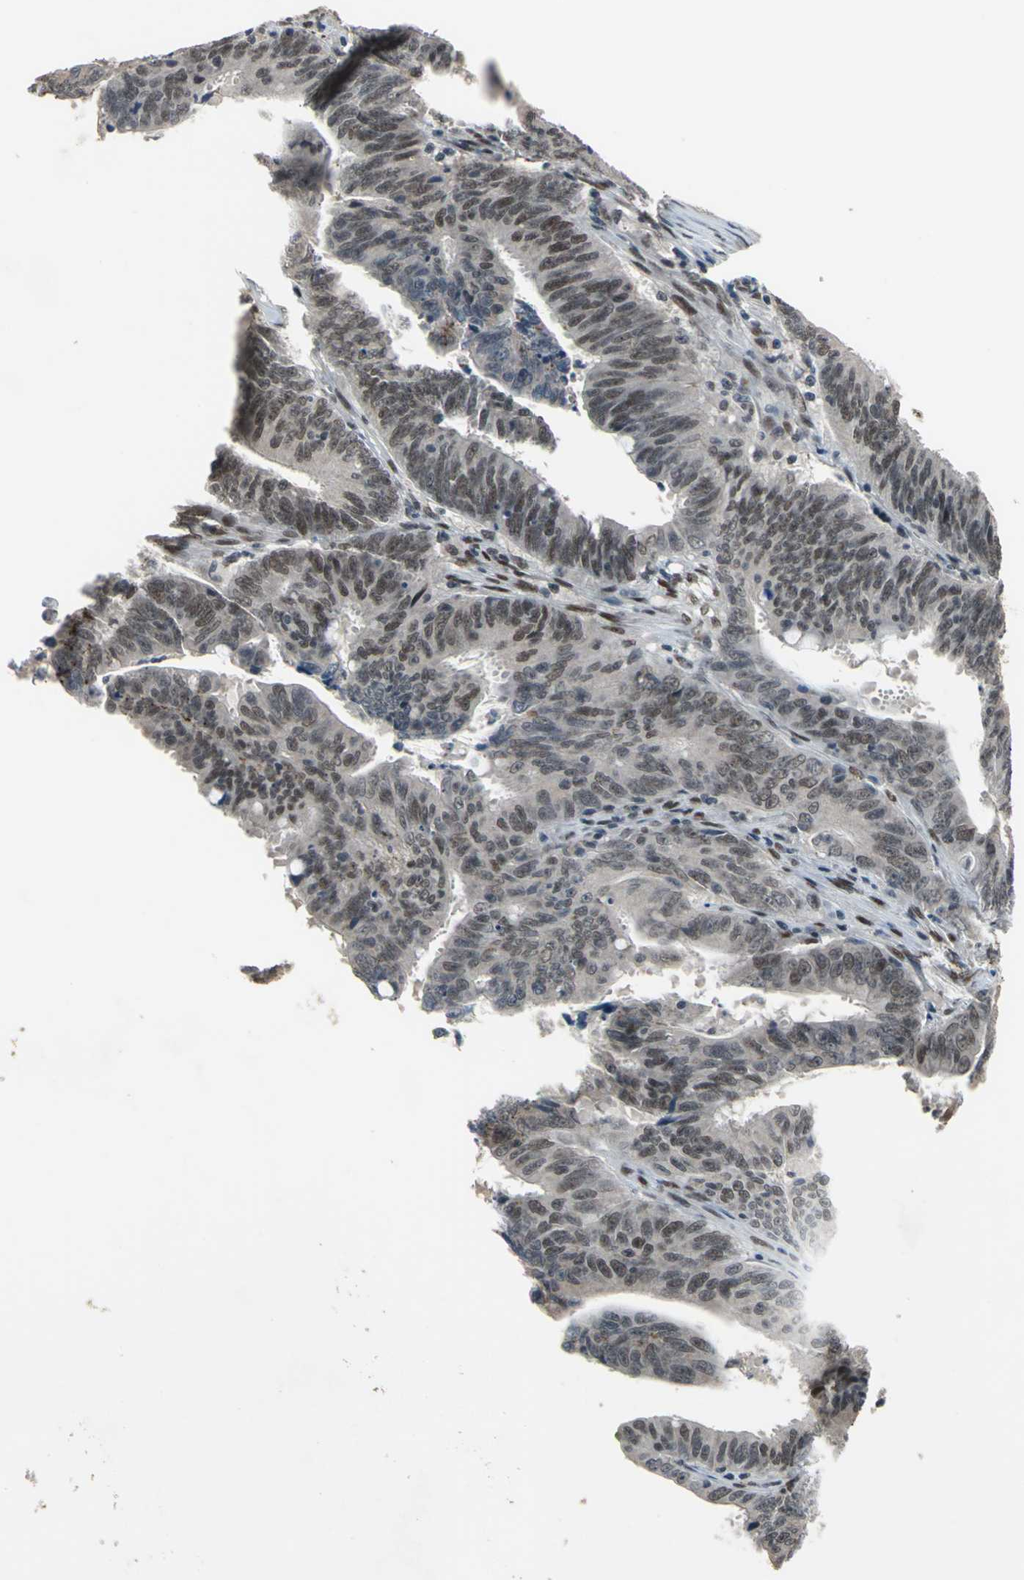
{"staining": {"intensity": "moderate", "quantity": ">75%", "location": "nuclear"}, "tissue": "colorectal cancer", "cell_type": "Tumor cells", "image_type": "cancer", "snomed": [{"axis": "morphology", "description": "Adenocarcinoma, NOS"}, {"axis": "topography", "description": "Colon"}], "caption": "Human colorectal cancer stained for a protein (brown) reveals moderate nuclear positive staining in about >75% of tumor cells.", "gene": "ELF2", "patient": {"sex": "male", "age": 45}}